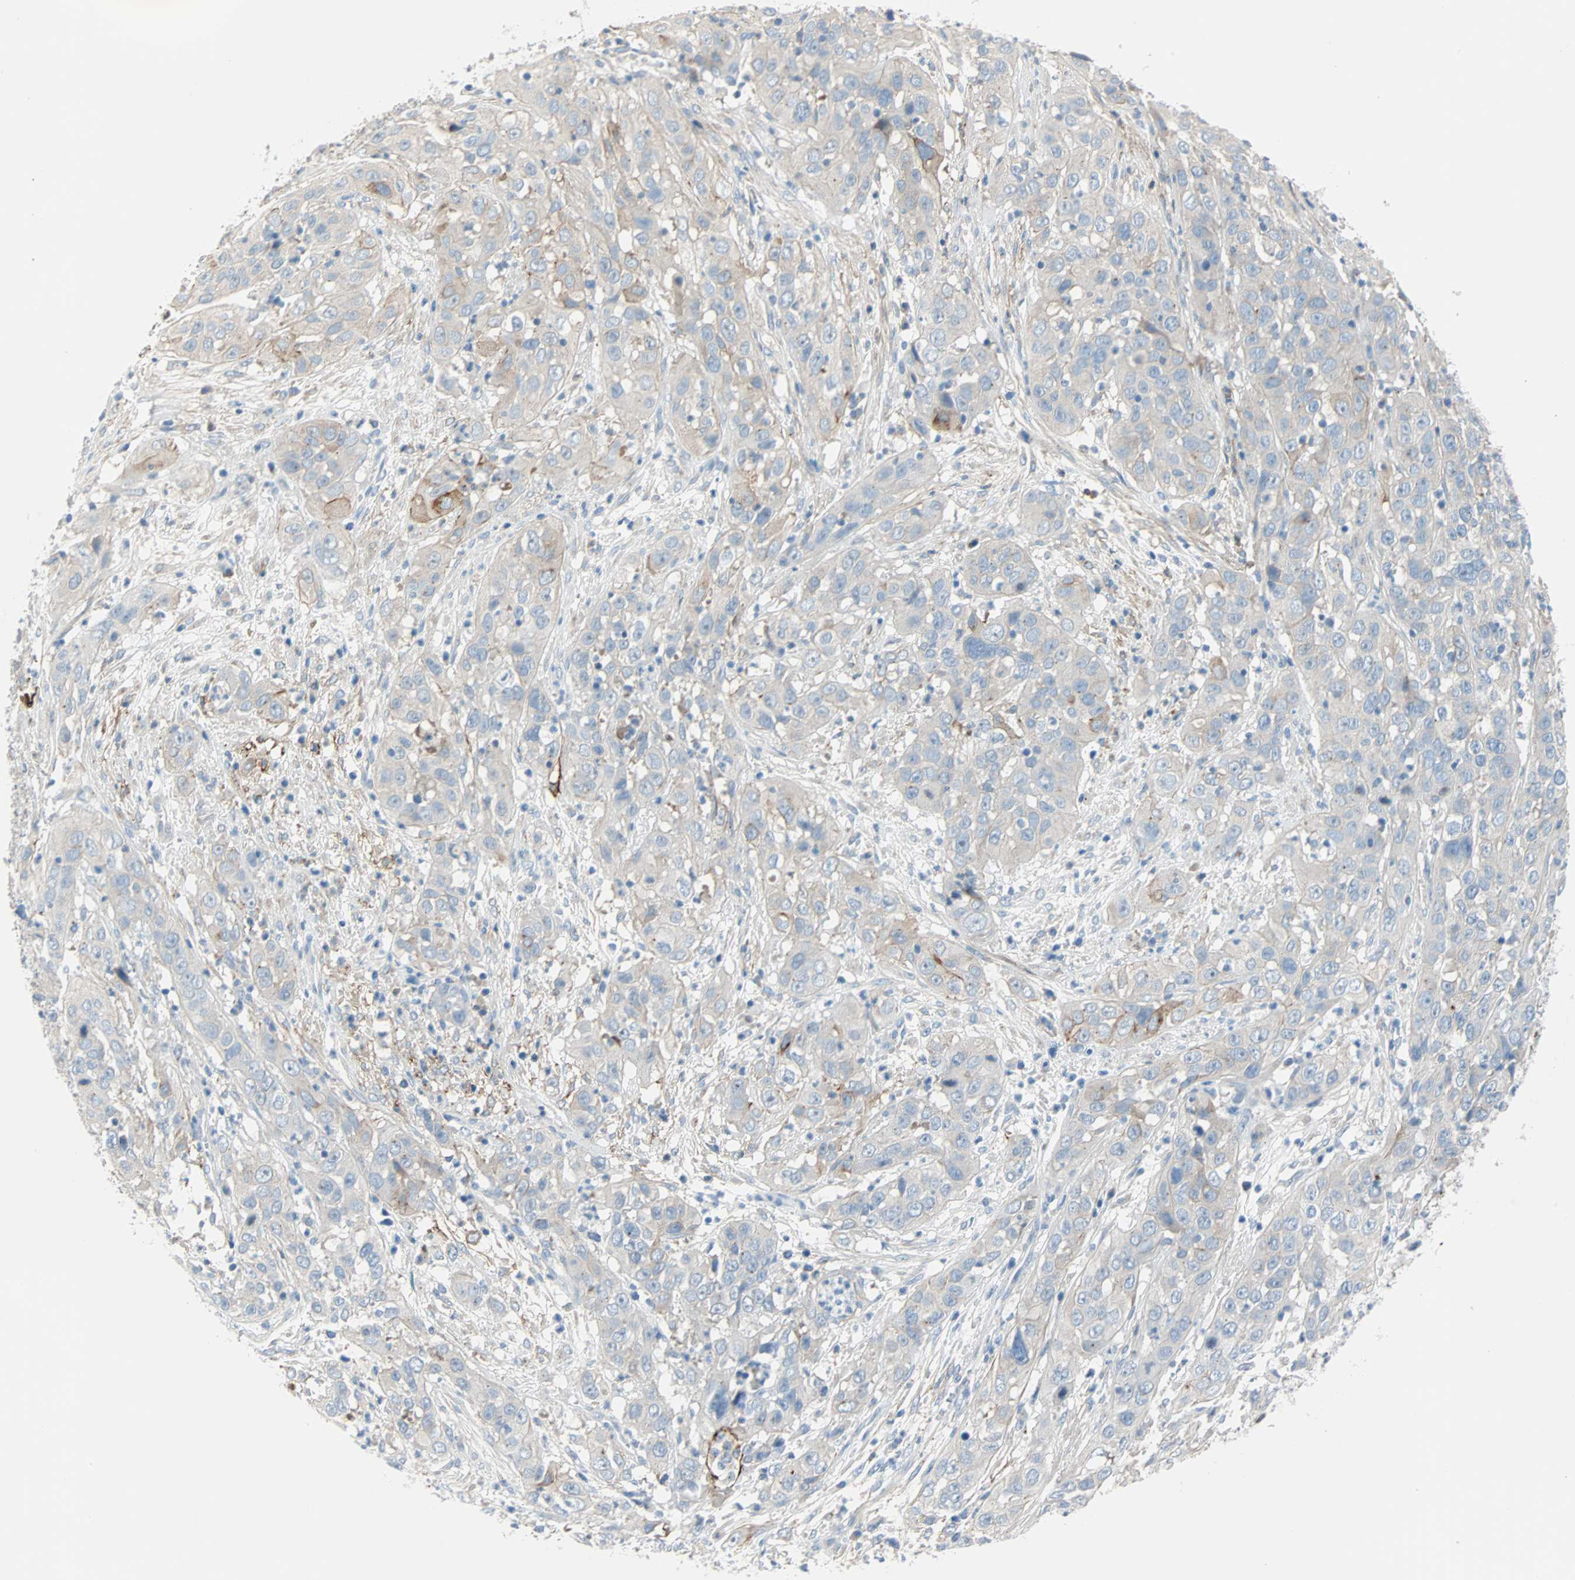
{"staining": {"intensity": "weak", "quantity": "<25%", "location": "cytoplasmic/membranous"}, "tissue": "cervical cancer", "cell_type": "Tumor cells", "image_type": "cancer", "snomed": [{"axis": "morphology", "description": "Squamous cell carcinoma, NOS"}, {"axis": "topography", "description": "Cervix"}], "caption": "The IHC micrograph has no significant staining in tumor cells of squamous cell carcinoma (cervical) tissue.", "gene": "PDPN", "patient": {"sex": "female", "age": 32}}